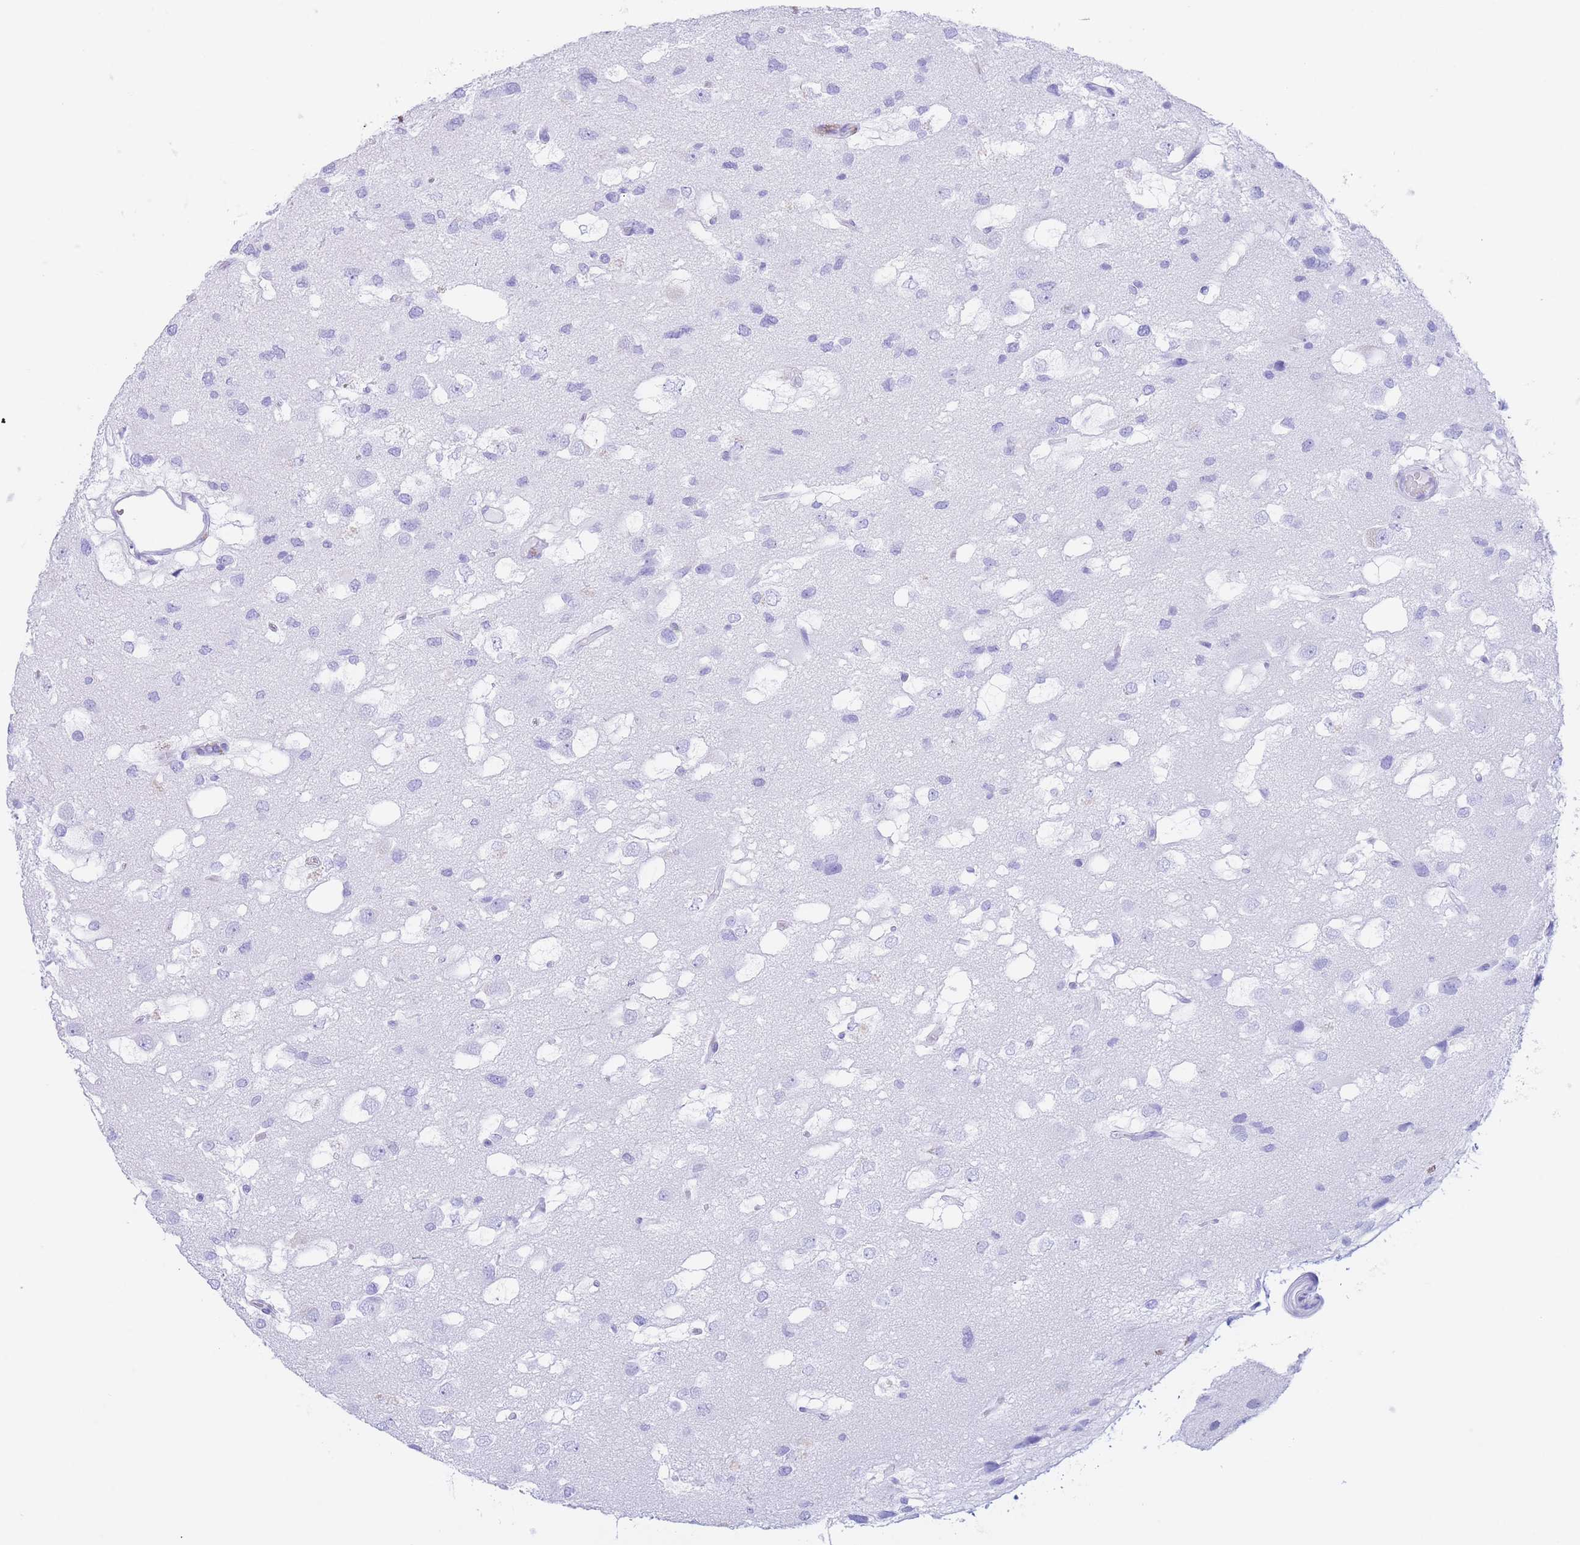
{"staining": {"intensity": "negative", "quantity": "none", "location": "none"}, "tissue": "glioma", "cell_type": "Tumor cells", "image_type": "cancer", "snomed": [{"axis": "morphology", "description": "Glioma, malignant, High grade"}, {"axis": "topography", "description": "Brain"}], "caption": "DAB immunohistochemical staining of glioma demonstrates no significant staining in tumor cells.", "gene": "SLCO1B3", "patient": {"sex": "male", "age": 53}}